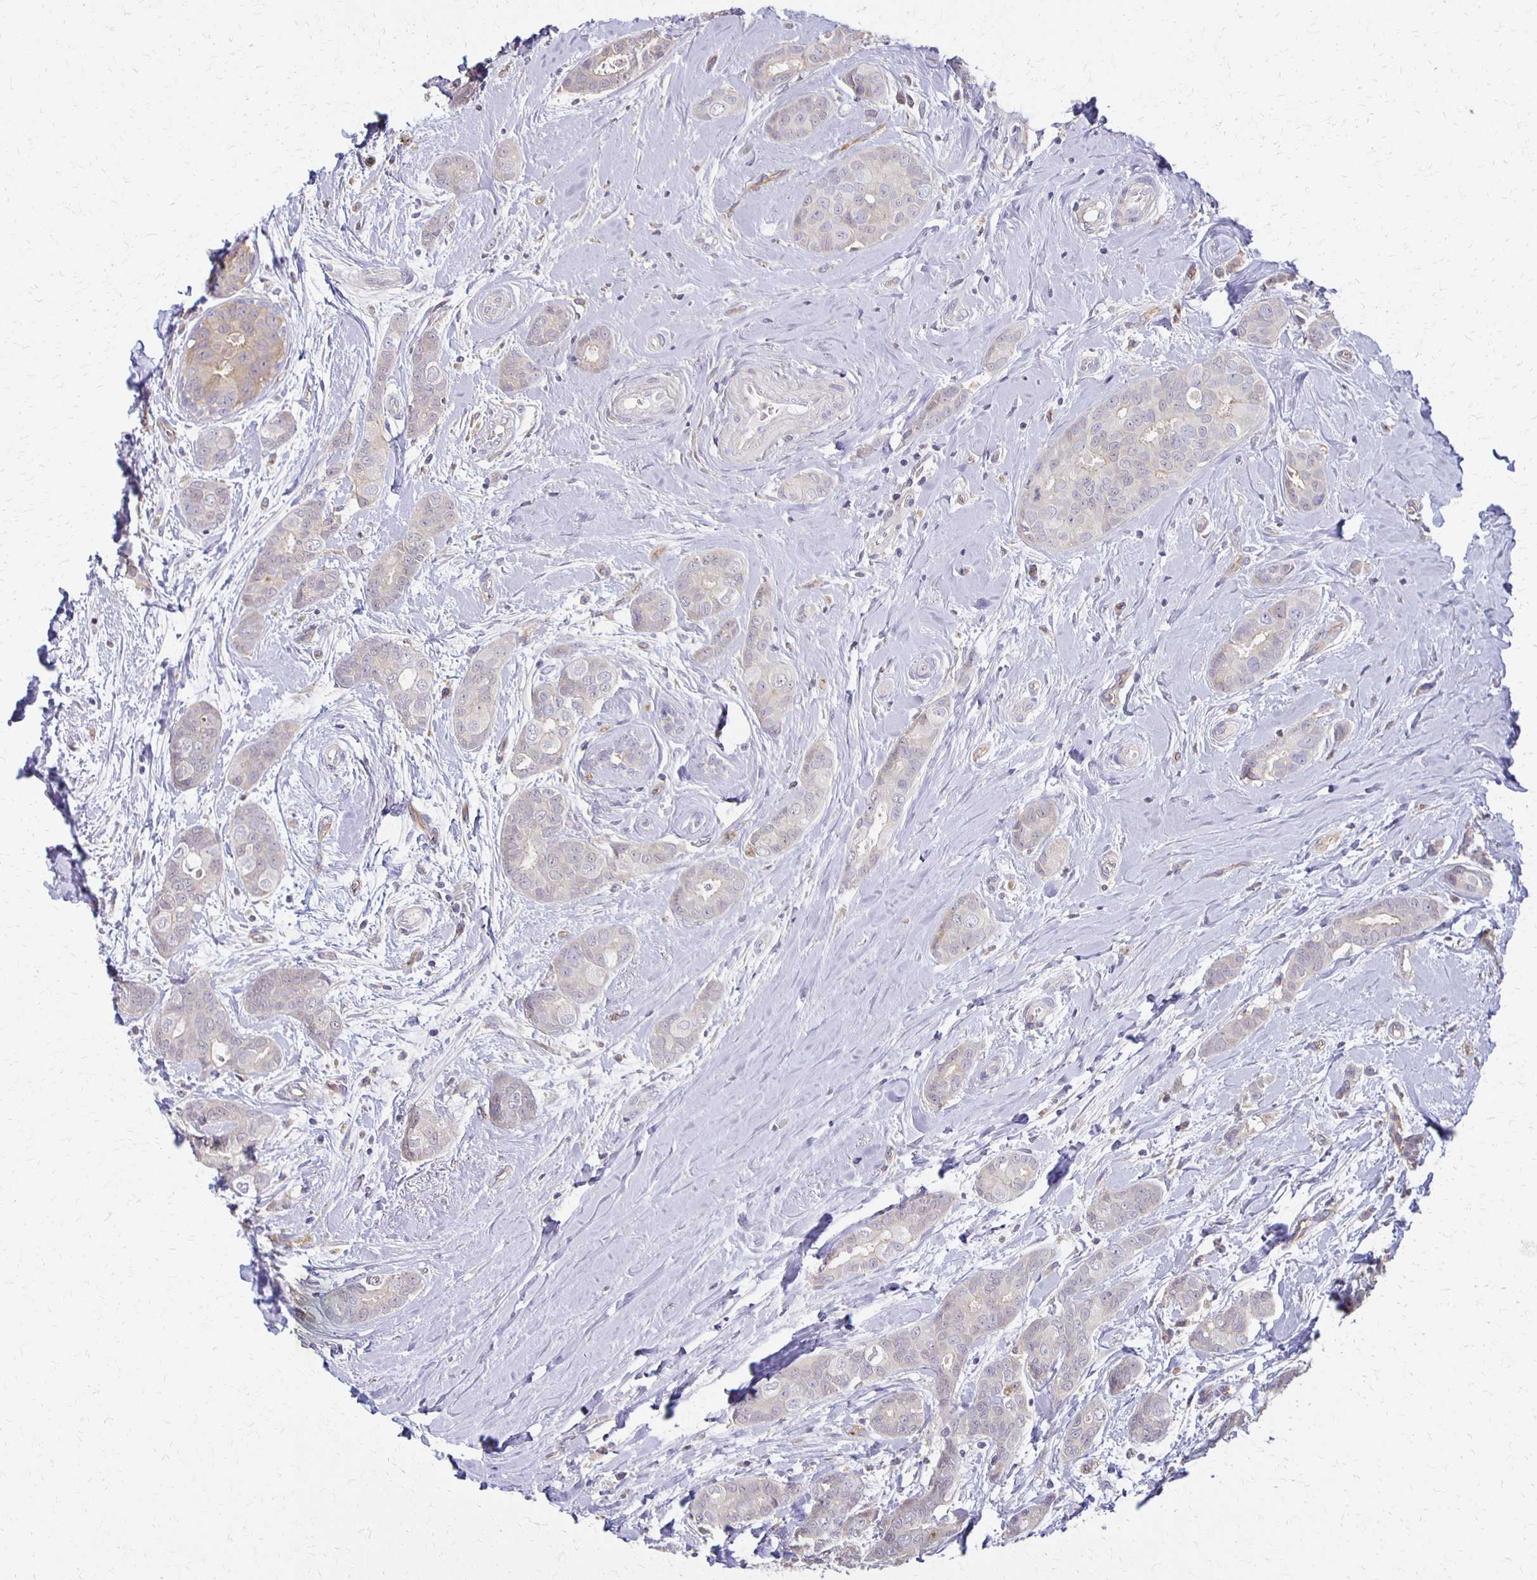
{"staining": {"intensity": "weak", "quantity": "25%-75%", "location": "cytoplasmic/membranous"}, "tissue": "breast cancer", "cell_type": "Tumor cells", "image_type": "cancer", "snomed": [{"axis": "morphology", "description": "Duct carcinoma"}, {"axis": "topography", "description": "Breast"}], "caption": "A micrograph of breast cancer stained for a protein displays weak cytoplasmic/membranous brown staining in tumor cells.", "gene": "GPX4", "patient": {"sex": "female", "age": 45}}